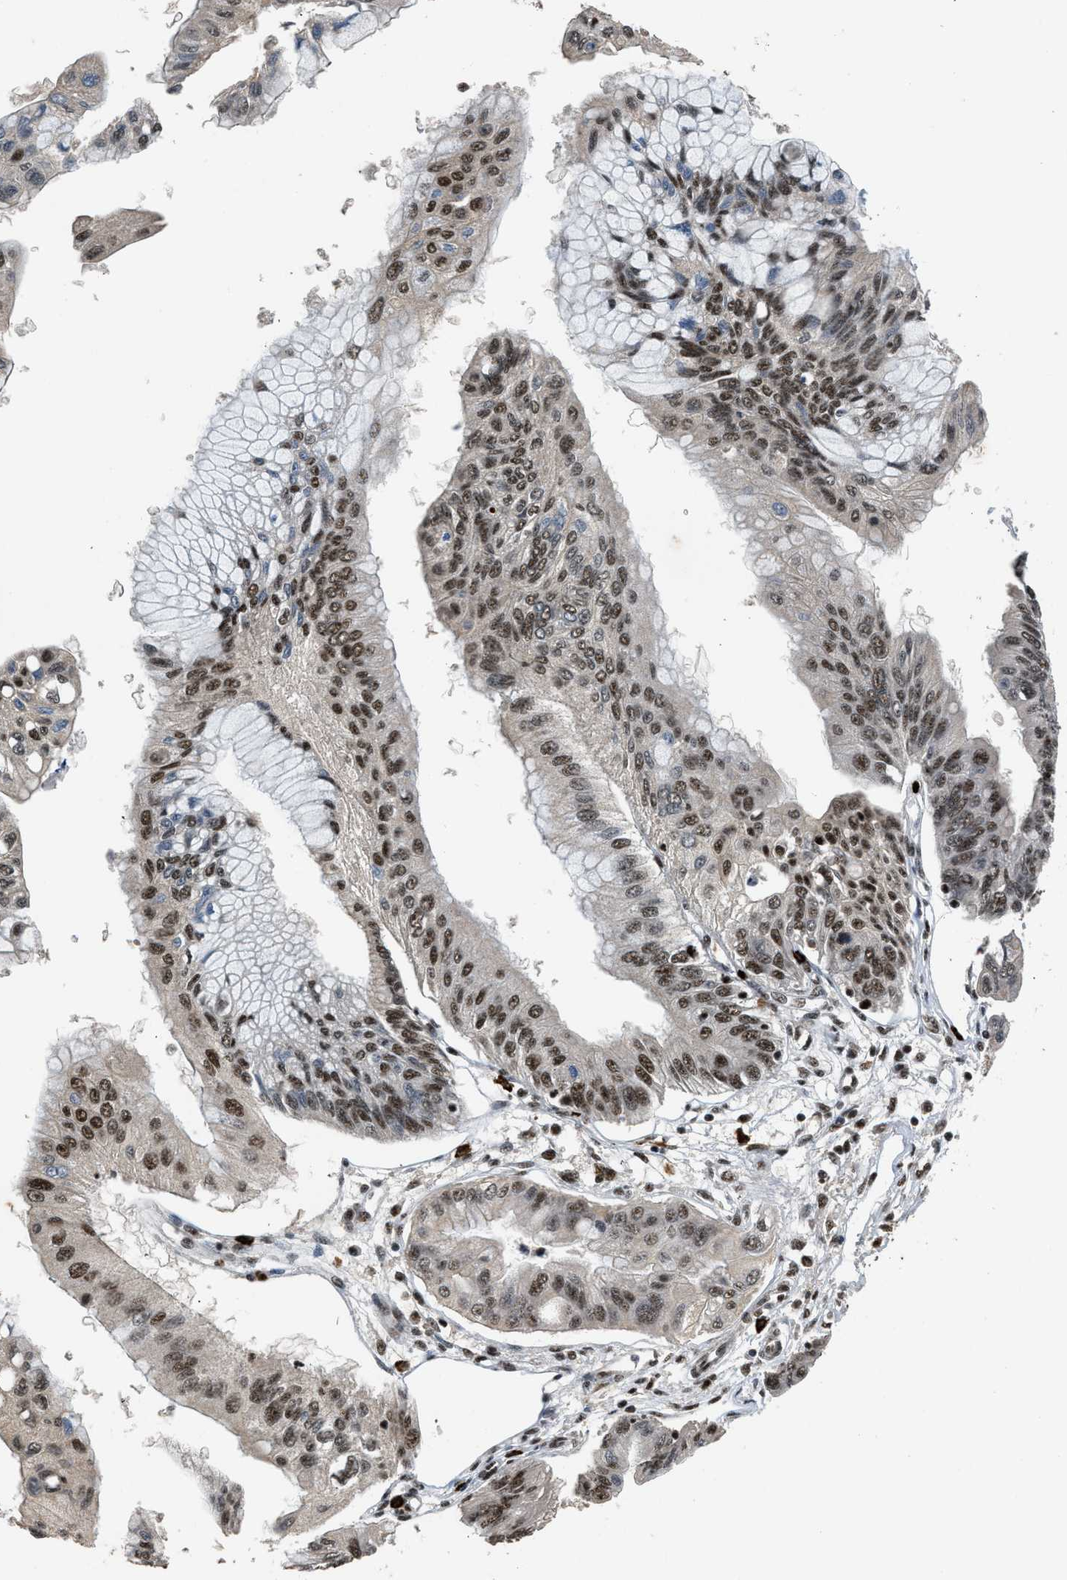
{"staining": {"intensity": "moderate", "quantity": ">75%", "location": "nuclear"}, "tissue": "pancreatic cancer", "cell_type": "Tumor cells", "image_type": "cancer", "snomed": [{"axis": "morphology", "description": "Adenocarcinoma, NOS"}, {"axis": "topography", "description": "Pancreas"}], "caption": "There is medium levels of moderate nuclear expression in tumor cells of pancreatic cancer, as demonstrated by immunohistochemical staining (brown color).", "gene": "SLC15A4", "patient": {"sex": "female", "age": 77}}